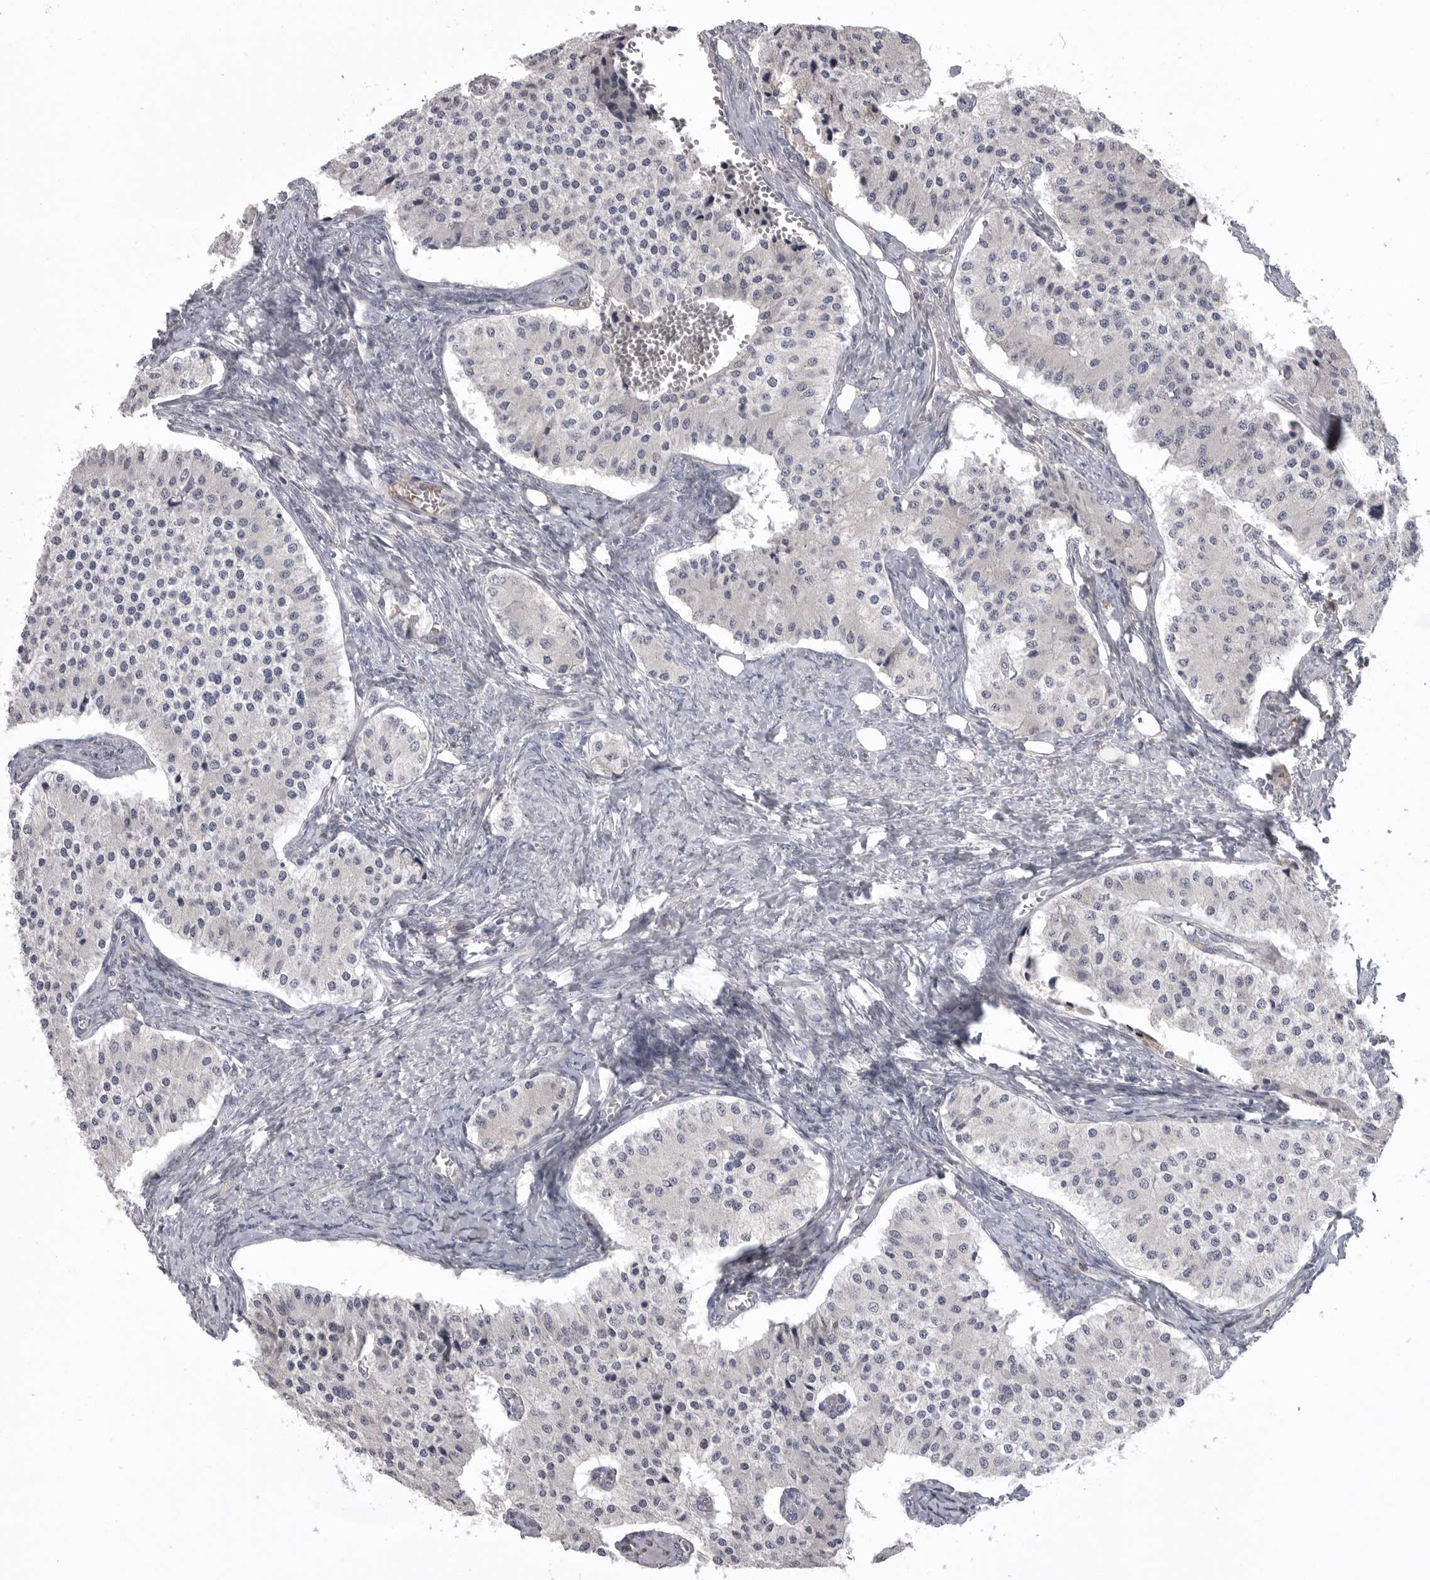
{"staining": {"intensity": "negative", "quantity": "none", "location": "none"}, "tissue": "carcinoid", "cell_type": "Tumor cells", "image_type": "cancer", "snomed": [{"axis": "morphology", "description": "Carcinoid, malignant, NOS"}, {"axis": "topography", "description": "Colon"}], "caption": "This is a micrograph of immunohistochemistry staining of carcinoid, which shows no expression in tumor cells. (Immunohistochemistry, brightfield microscopy, high magnification).", "gene": "SERPING1", "patient": {"sex": "female", "age": 52}}